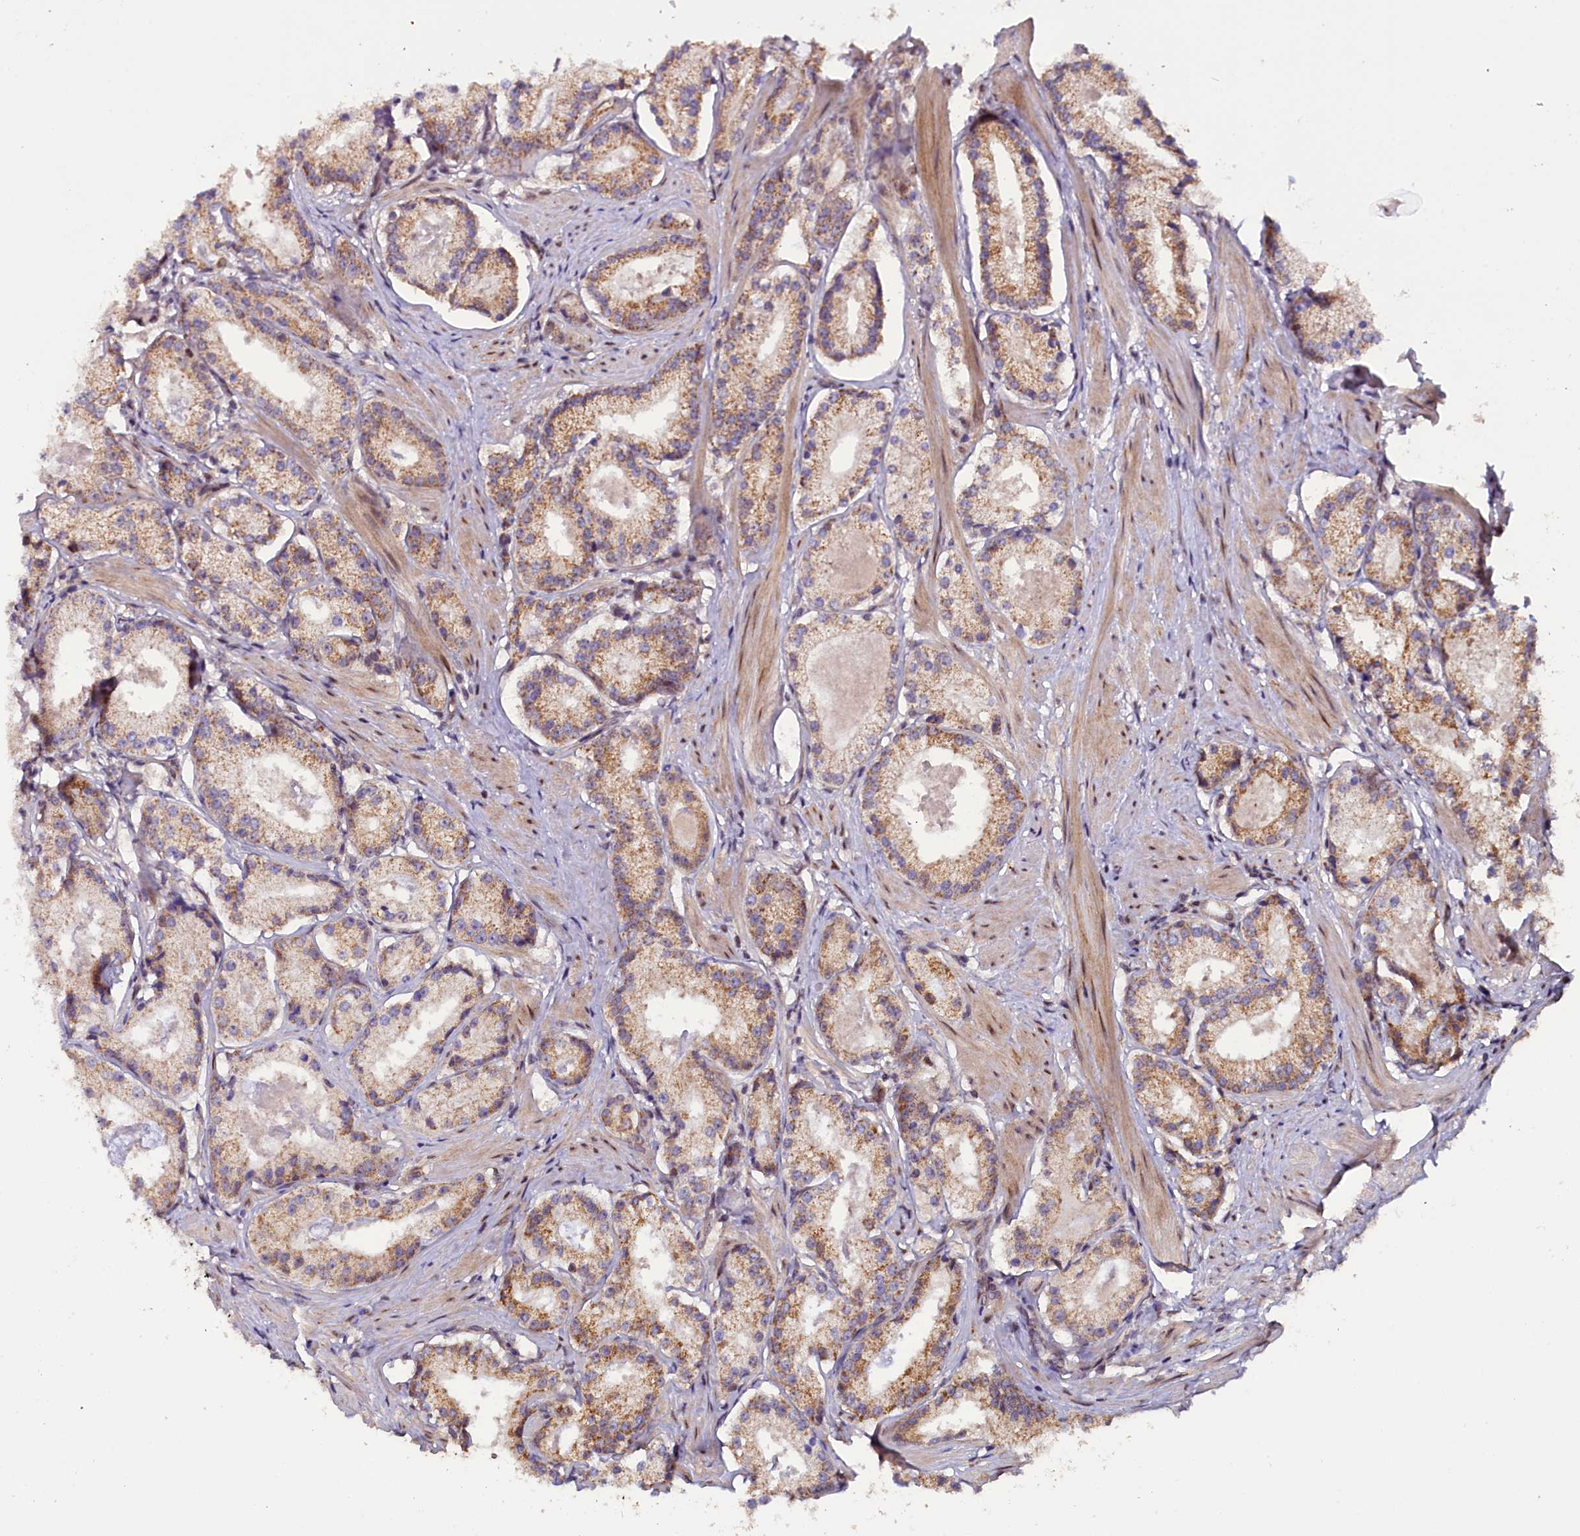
{"staining": {"intensity": "moderate", "quantity": ">75%", "location": "cytoplasmic/membranous"}, "tissue": "prostate cancer", "cell_type": "Tumor cells", "image_type": "cancer", "snomed": [{"axis": "morphology", "description": "Adenocarcinoma, Low grade"}, {"axis": "topography", "description": "Prostate"}], "caption": "Prostate cancer (adenocarcinoma (low-grade)) stained for a protein (brown) reveals moderate cytoplasmic/membranous positive expression in about >75% of tumor cells.", "gene": "RPUSD2", "patient": {"sex": "male", "age": 57}}